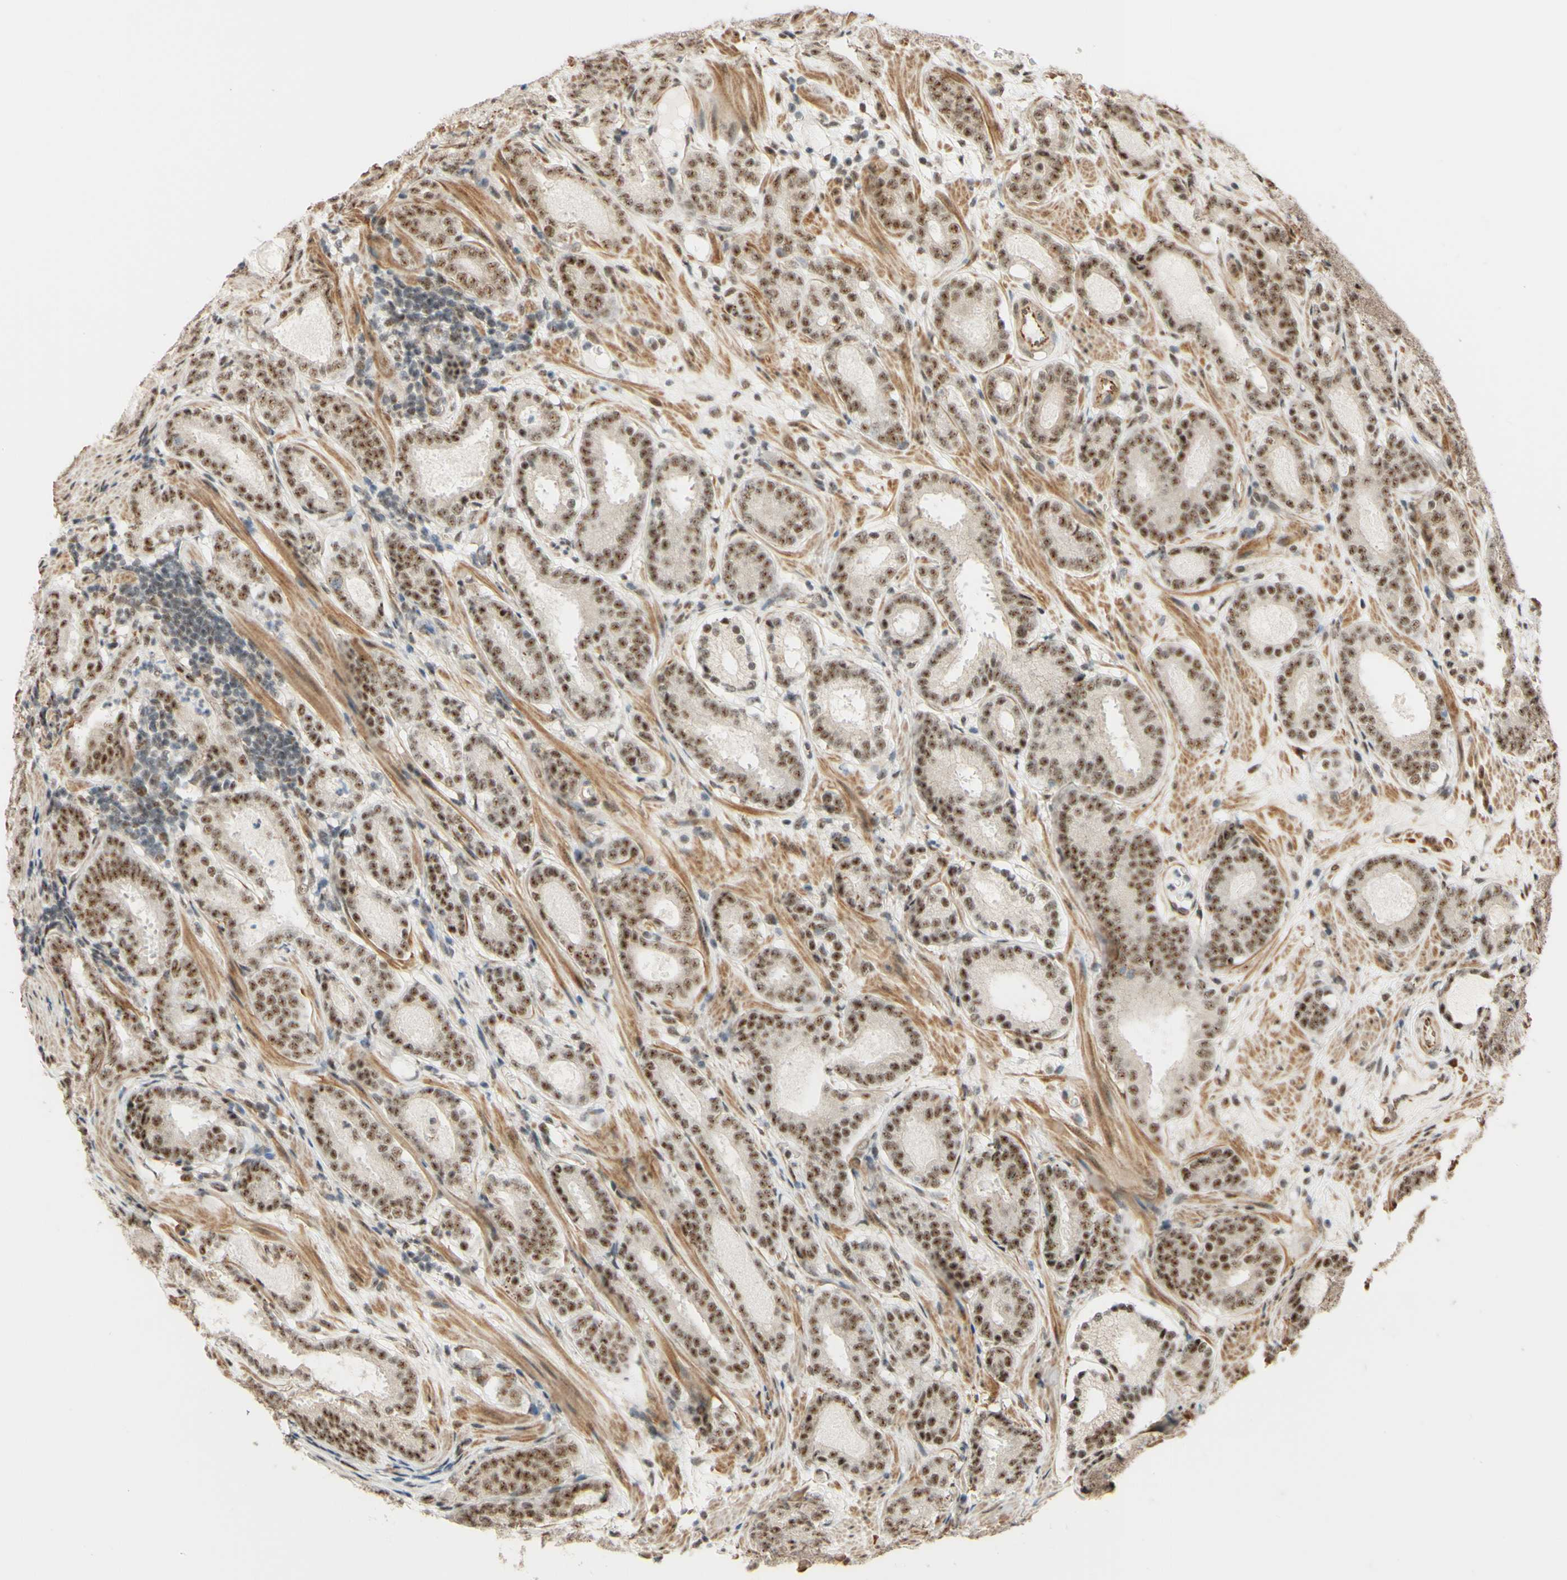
{"staining": {"intensity": "moderate", "quantity": ">75%", "location": "nuclear"}, "tissue": "prostate cancer", "cell_type": "Tumor cells", "image_type": "cancer", "snomed": [{"axis": "morphology", "description": "Adenocarcinoma, Low grade"}, {"axis": "topography", "description": "Prostate"}], "caption": "Protein staining of prostate cancer (adenocarcinoma (low-grade)) tissue displays moderate nuclear positivity in about >75% of tumor cells.", "gene": "SAP18", "patient": {"sex": "male", "age": 69}}